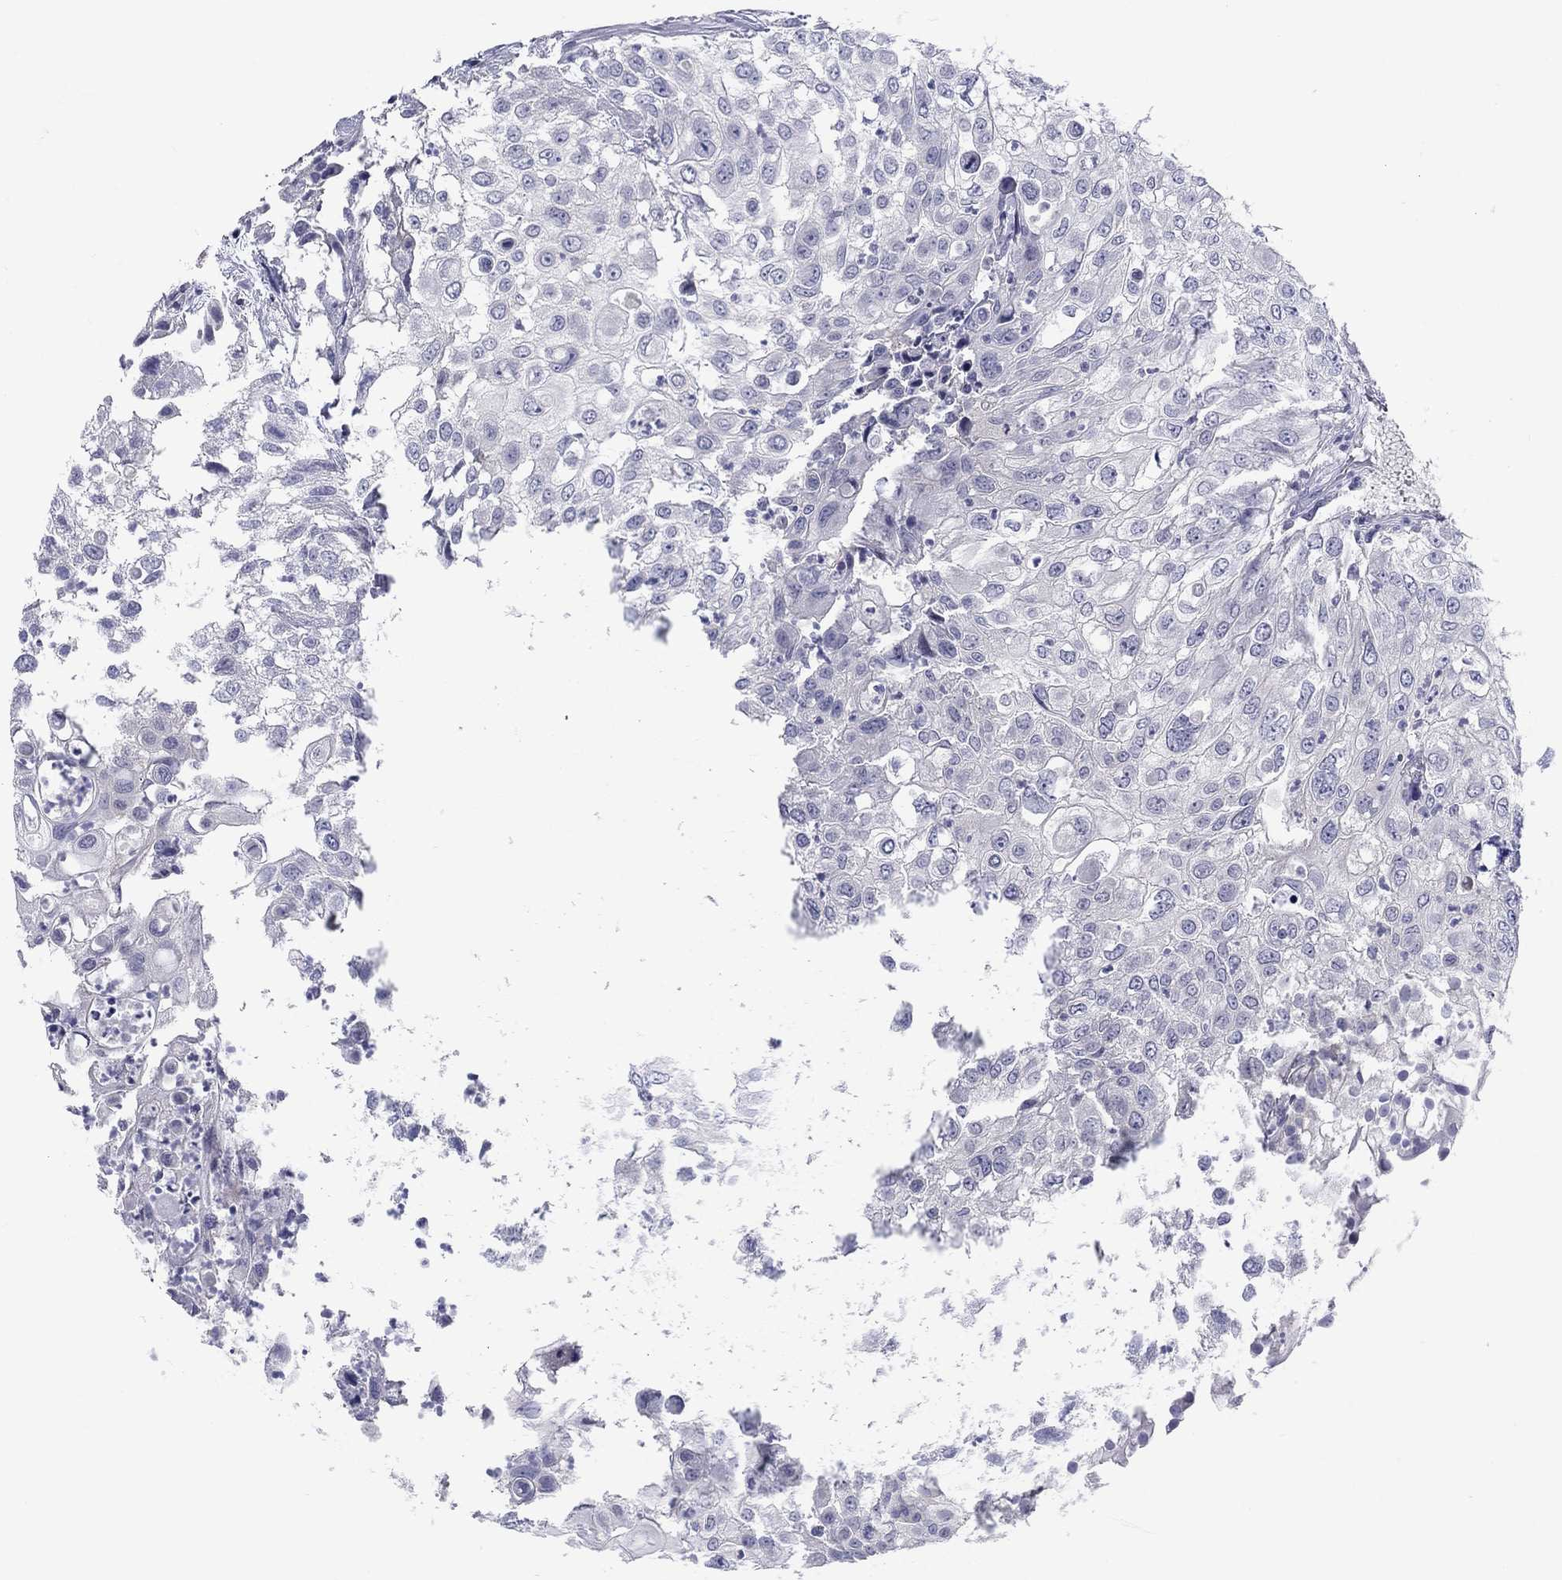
{"staining": {"intensity": "negative", "quantity": "none", "location": "none"}, "tissue": "urothelial cancer", "cell_type": "Tumor cells", "image_type": "cancer", "snomed": [{"axis": "morphology", "description": "Urothelial carcinoma, High grade"}, {"axis": "topography", "description": "Urinary bladder"}], "caption": "IHC histopathology image of urothelial carcinoma (high-grade) stained for a protein (brown), which demonstrates no expression in tumor cells.", "gene": "CACNA1A", "patient": {"sex": "female", "age": 79}}